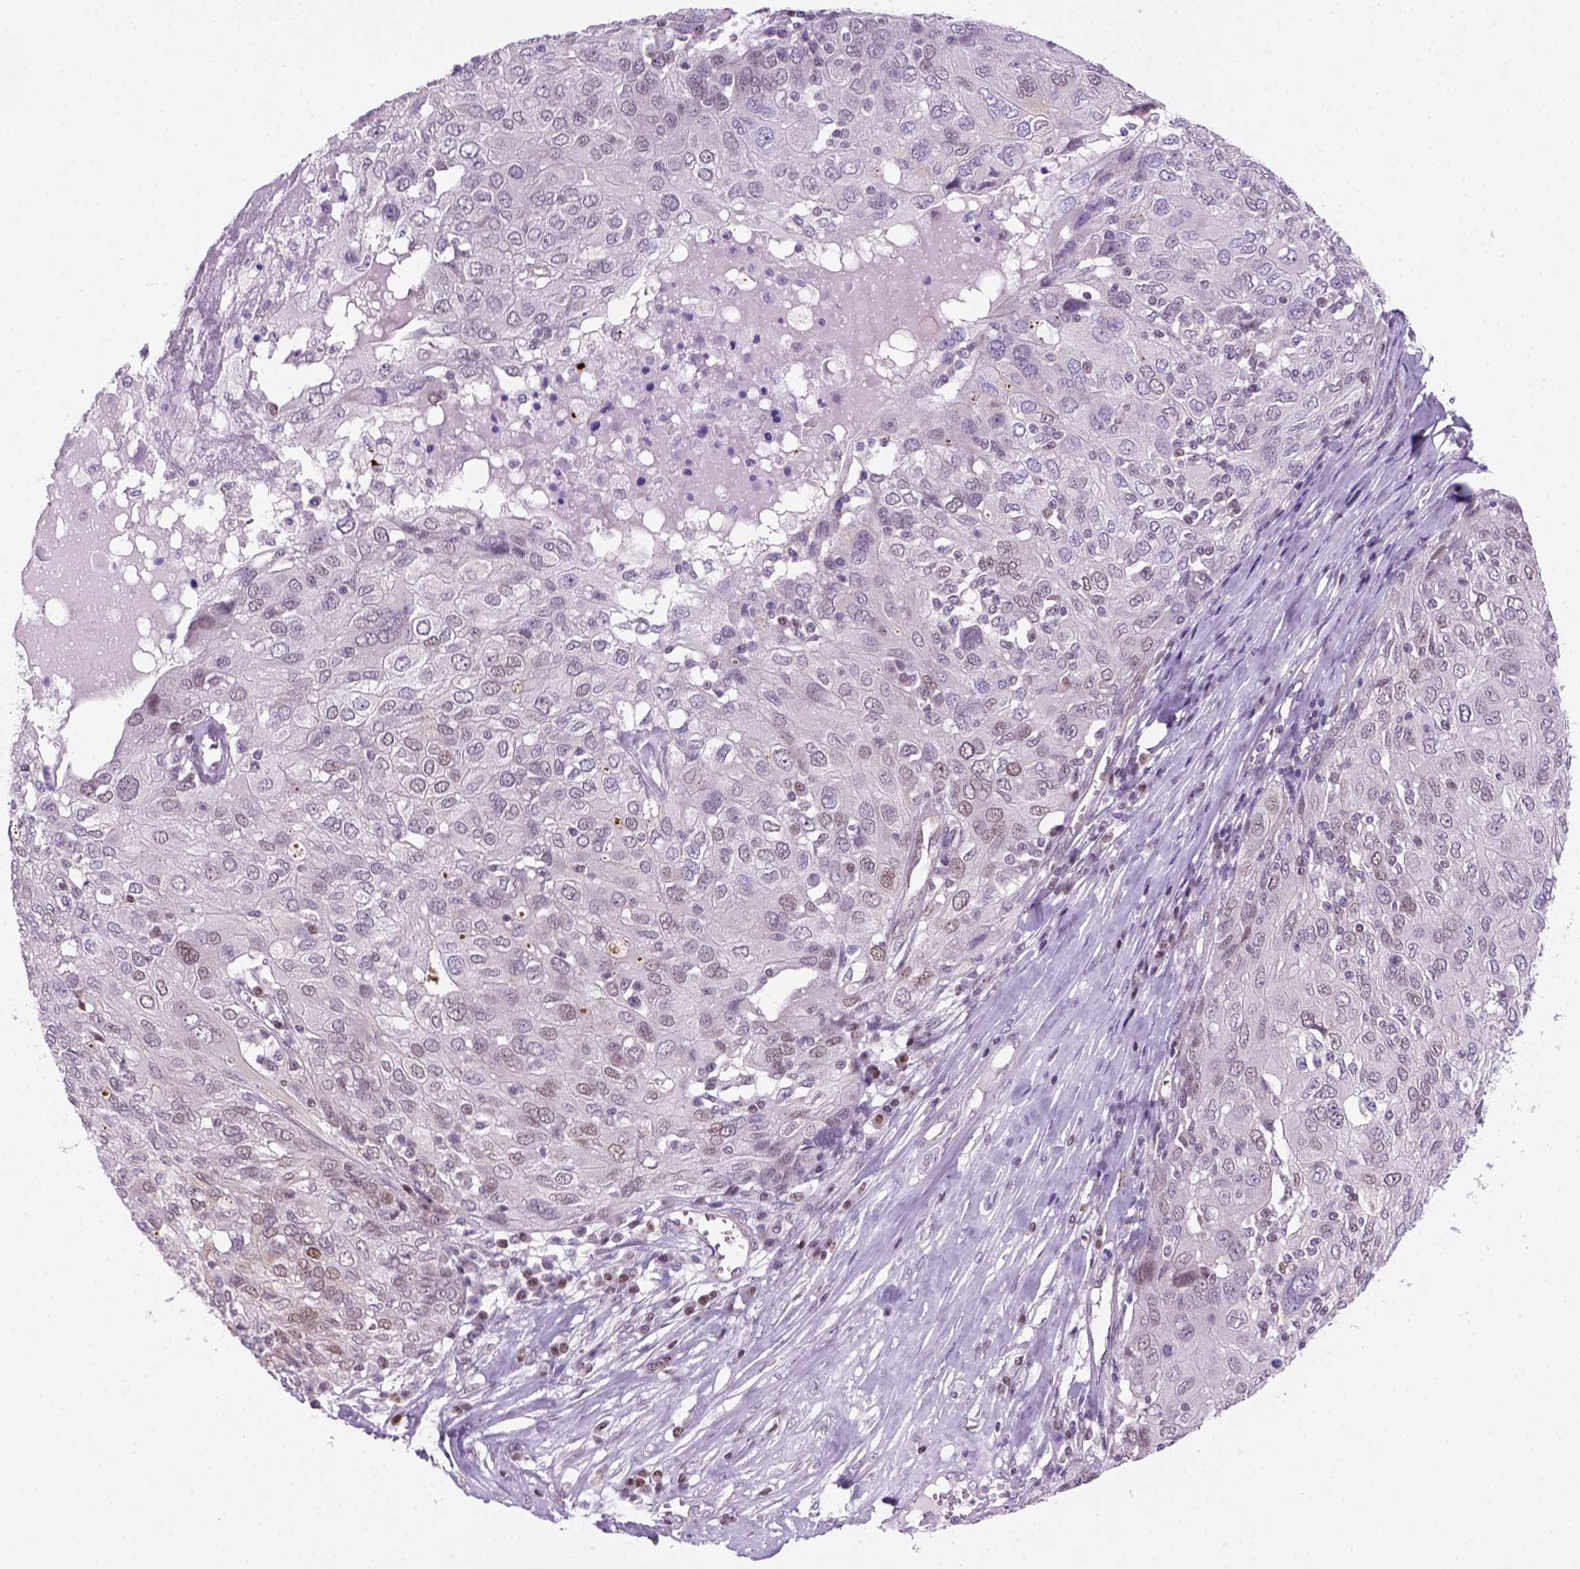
{"staining": {"intensity": "weak", "quantity": "25%-75%", "location": "nuclear"}, "tissue": "ovarian cancer", "cell_type": "Tumor cells", "image_type": "cancer", "snomed": [{"axis": "morphology", "description": "Carcinoma, endometroid"}, {"axis": "topography", "description": "Ovary"}], "caption": "Immunohistochemical staining of ovarian cancer shows low levels of weak nuclear protein expression in approximately 25%-75% of tumor cells.", "gene": "MGMT", "patient": {"sex": "female", "age": 50}}